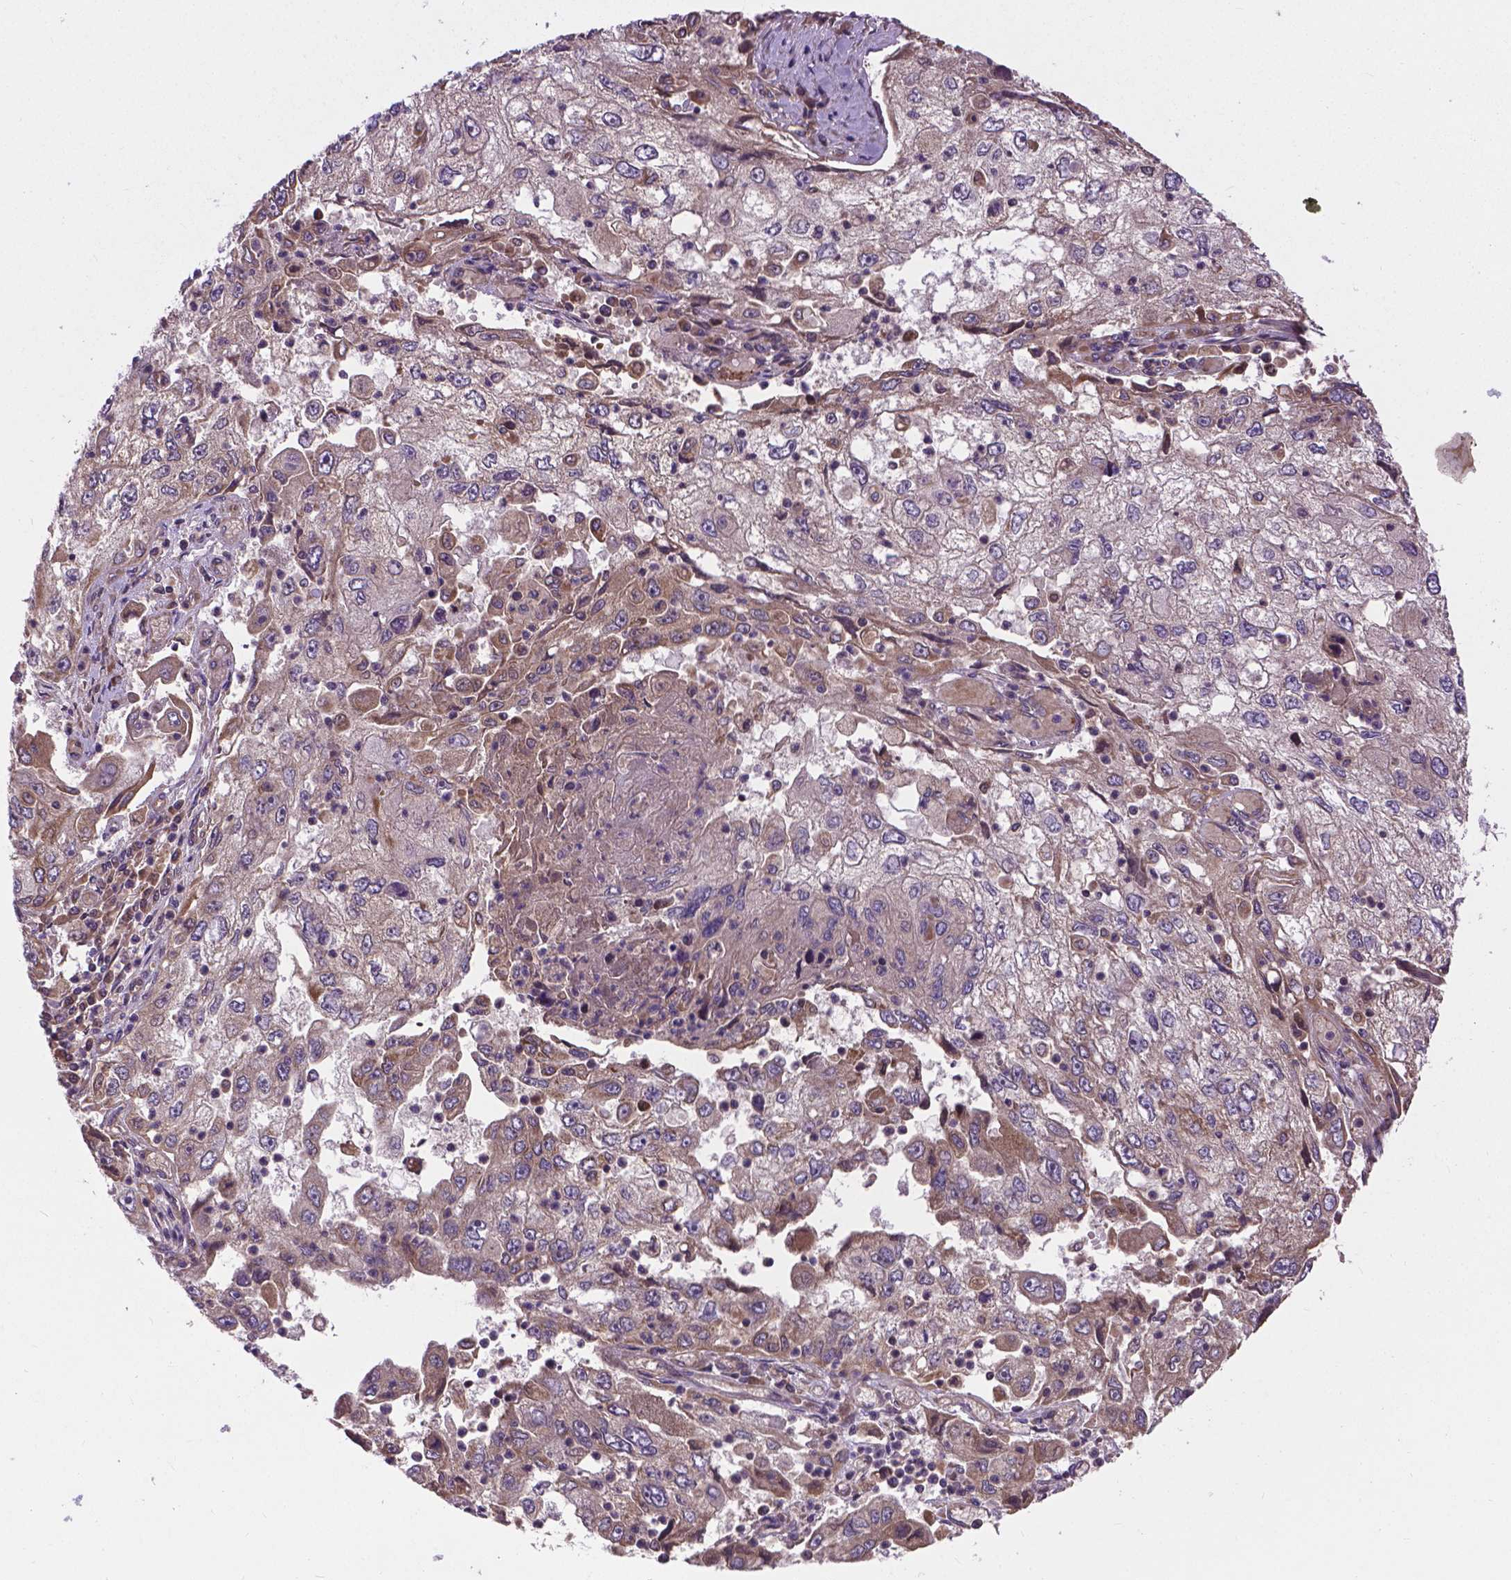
{"staining": {"intensity": "weak", "quantity": ">75%", "location": "cytoplasmic/membranous"}, "tissue": "cervical cancer", "cell_type": "Tumor cells", "image_type": "cancer", "snomed": [{"axis": "morphology", "description": "Squamous cell carcinoma, NOS"}, {"axis": "topography", "description": "Cervix"}], "caption": "Immunohistochemical staining of human cervical cancer (squamous cell carcinoma) demonstrates weak cytoplasmic/membranous protein expression in approximately >75% of tumor cells.", "gene": "ZNF616", "patient": {"sex": "female", "age": 36}}